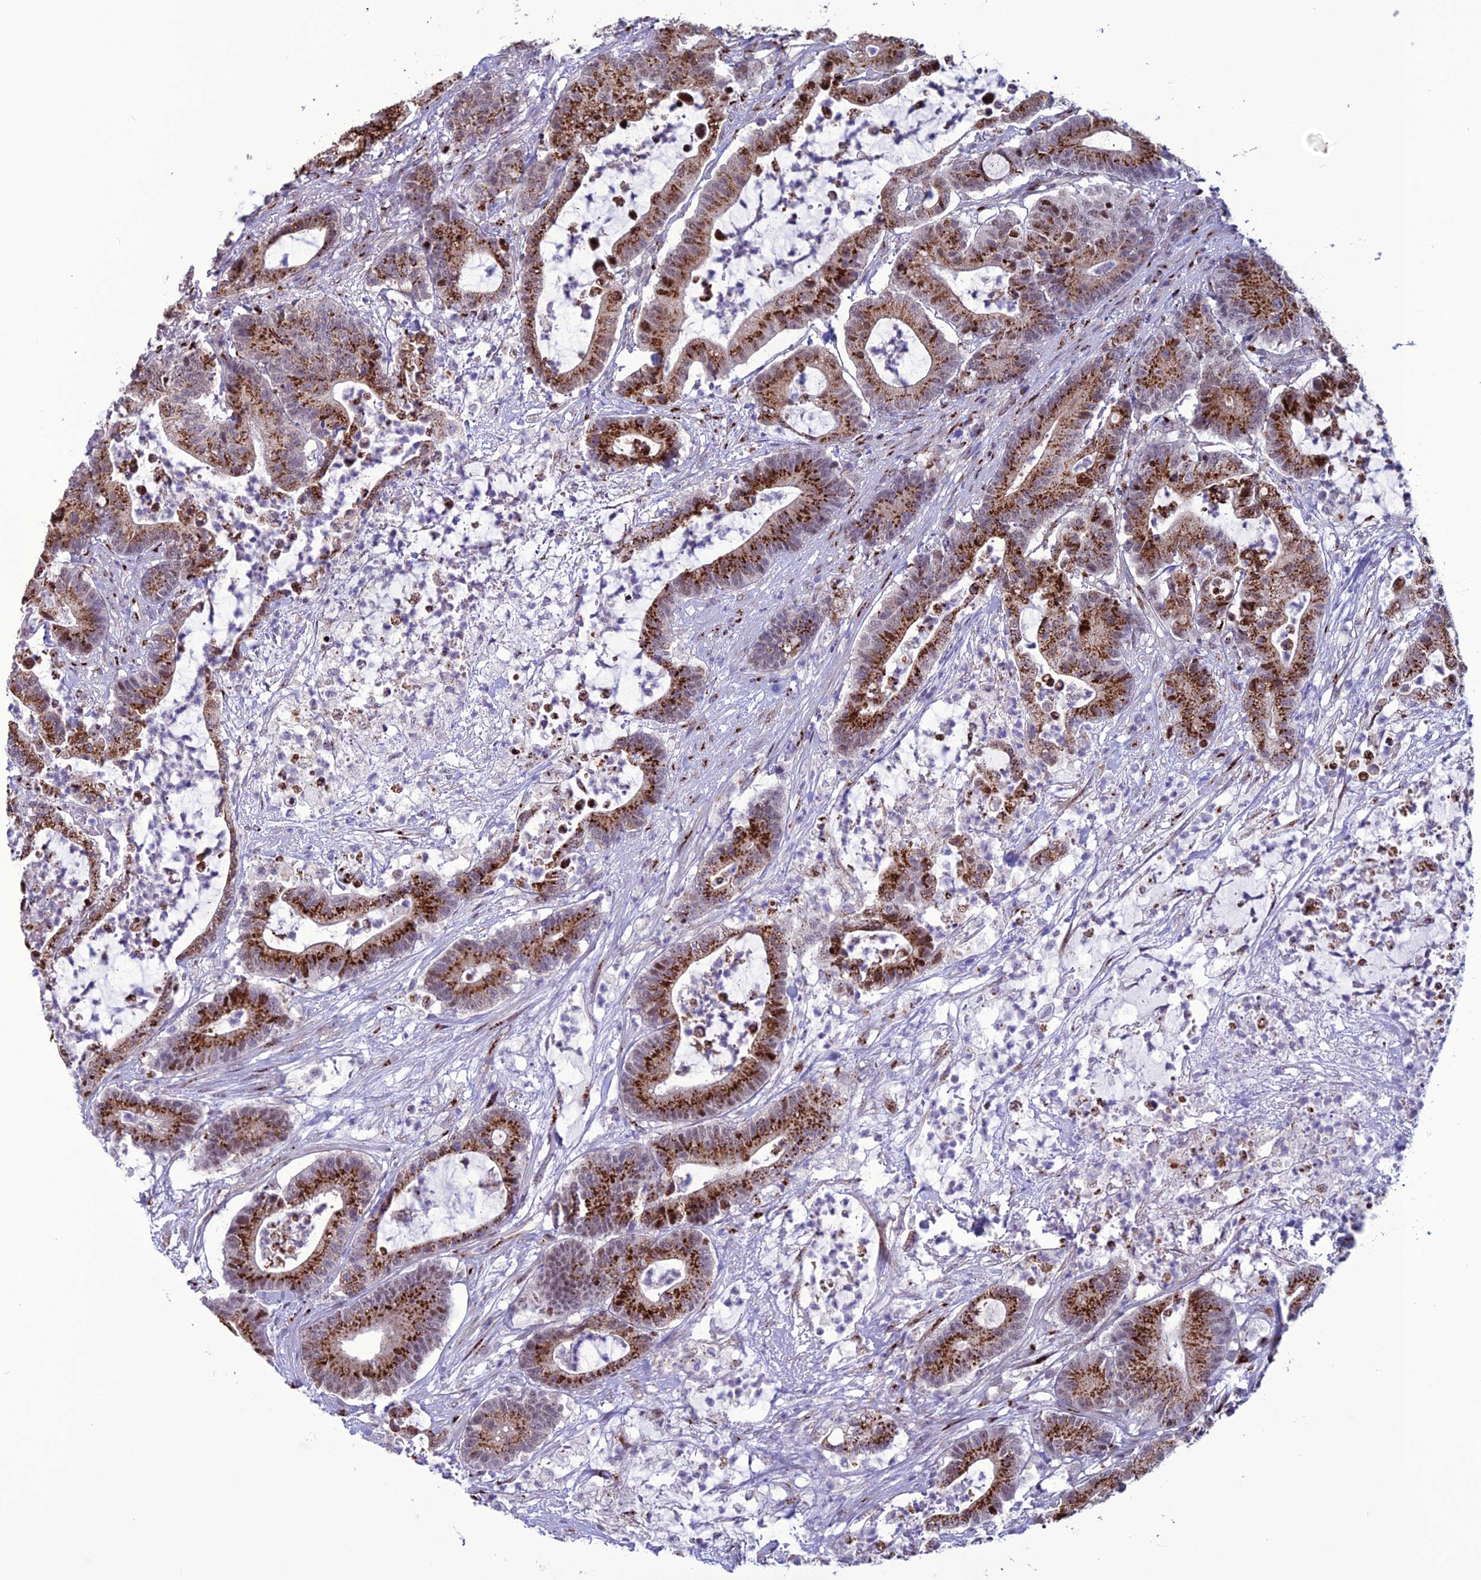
{"staining": {"intensity": "strong", "quantity": ">75%", "location": "cytoplasmic/membranous,nuclear"}, "tissue": "colorectal cancer", "cell_type": "Tumor cells", "image_type": "cancer", "snomed": [{"axis": "morphology", "description": "Adenocarcinoma, NOS"}, {"axis": "topography", "description": "Colon"}], "caption": "Colorectal cancer stained for a protein reveals strong cytoplasmic/membranous and nuclear positivity in tumor cells. The protein of interest is stained brown, and the nuclei are stained in blue (DAB (3,3'-diaminobenzidine) IHC with brightfield microscopy, high magnification).", "gene": "PLEKHA4", "patient": {"sex": "female", "age": 84}}